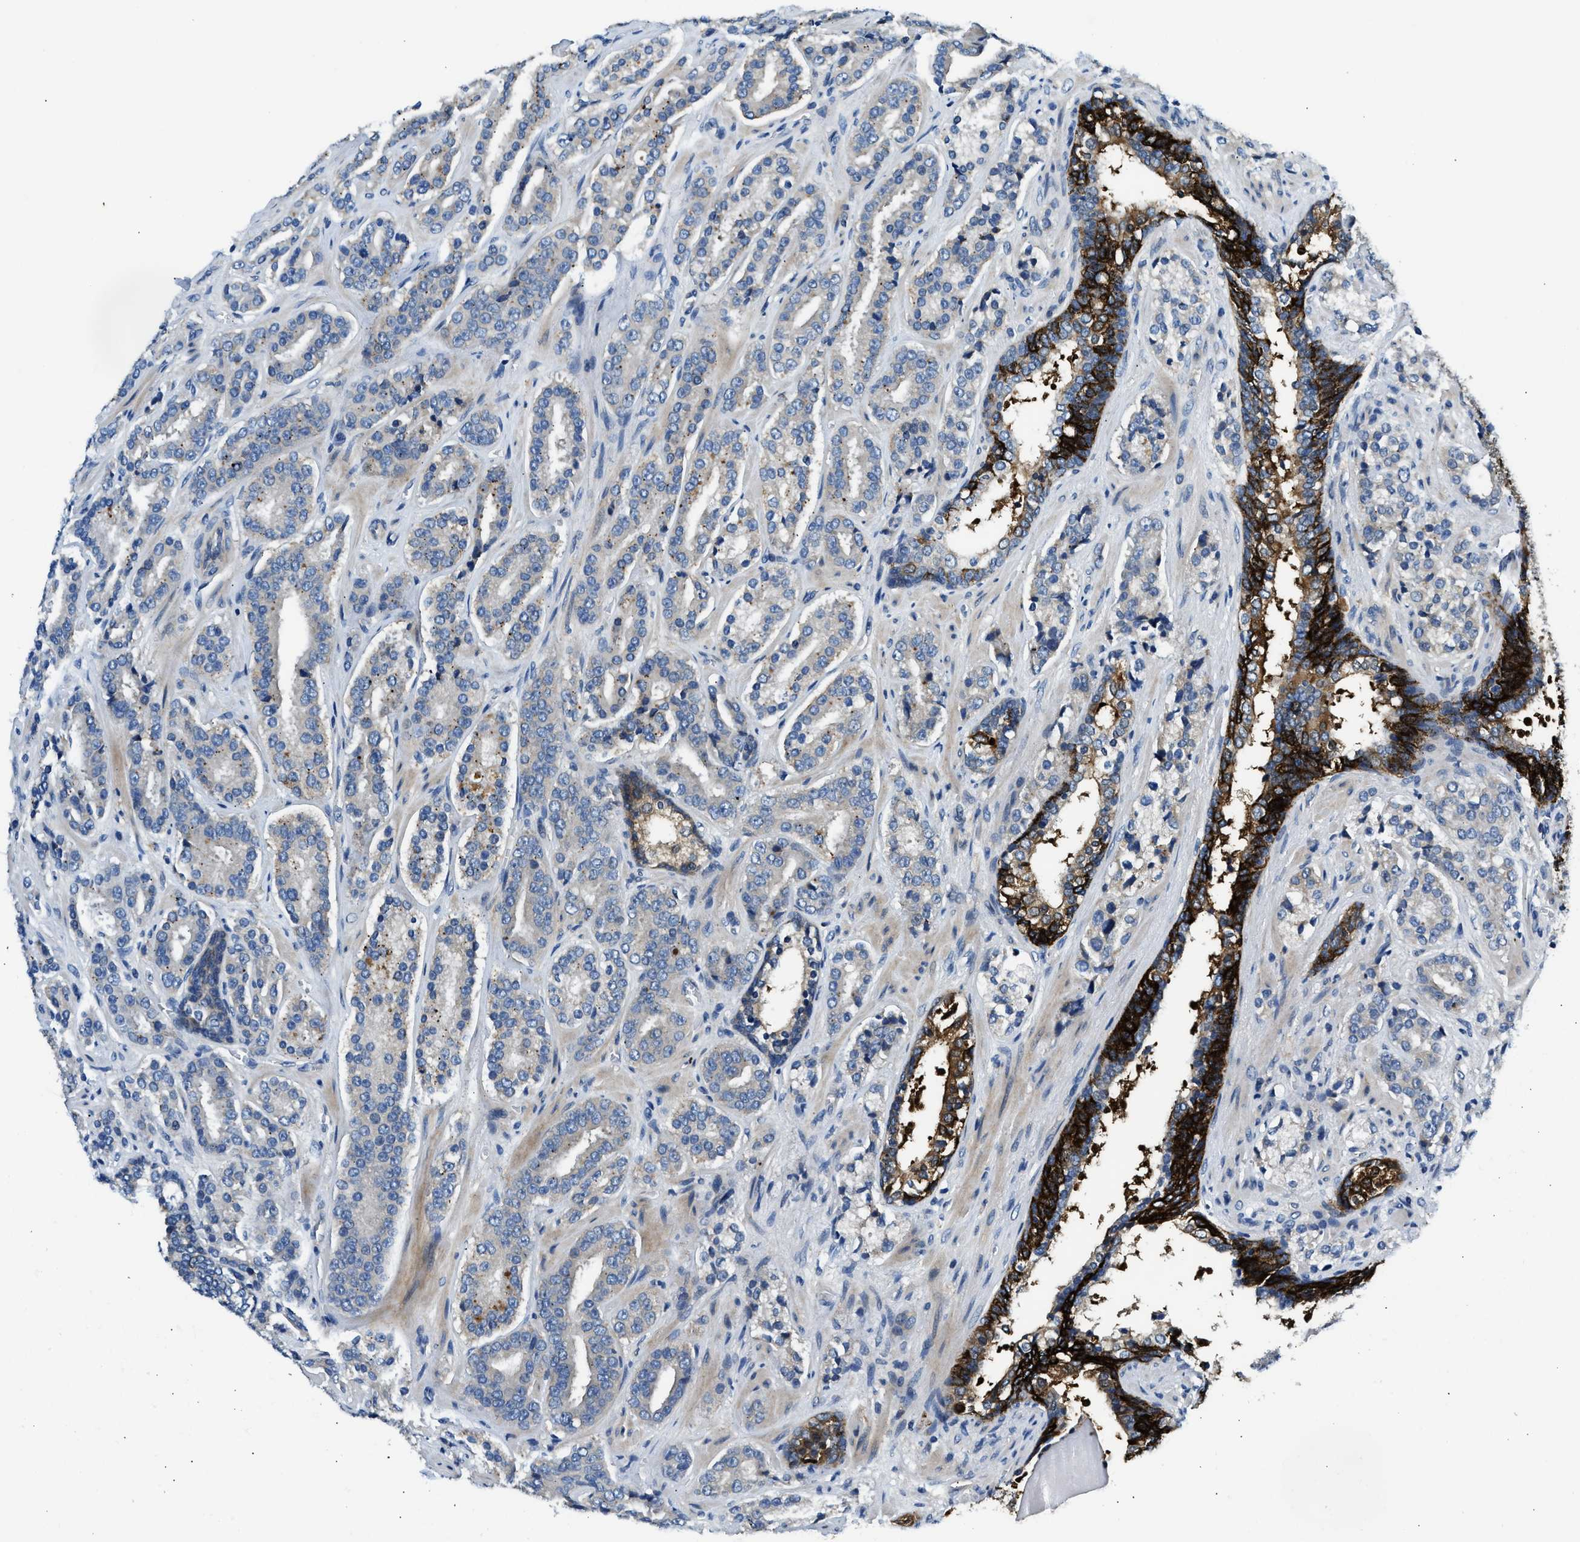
{"staining": {"intensity": "strong", "quantity": "<25%", "location": "cytoplasmic/membranous"}, "tissue": "prostate cancer", "cell_type": "Tumor cells", "image_type": "cancer", "snomed": [{"axis": "morphology", "description": "Adenocarcinoma, High grade"}, {"axis": "topography", "description": "Prostate"}], "caption": "Immunohistochemical staining of prostate cancer (high-grade adenocarcinoma) exhibits medium levels of strong cytoplasmic/membranous protein staining in approximately <25% of tumor cells. The protein of interest is shown in brown color, while the nuclei are stained blue.", "gene": "IL3RA", "patient": {"sex": "male", "age": 60}}